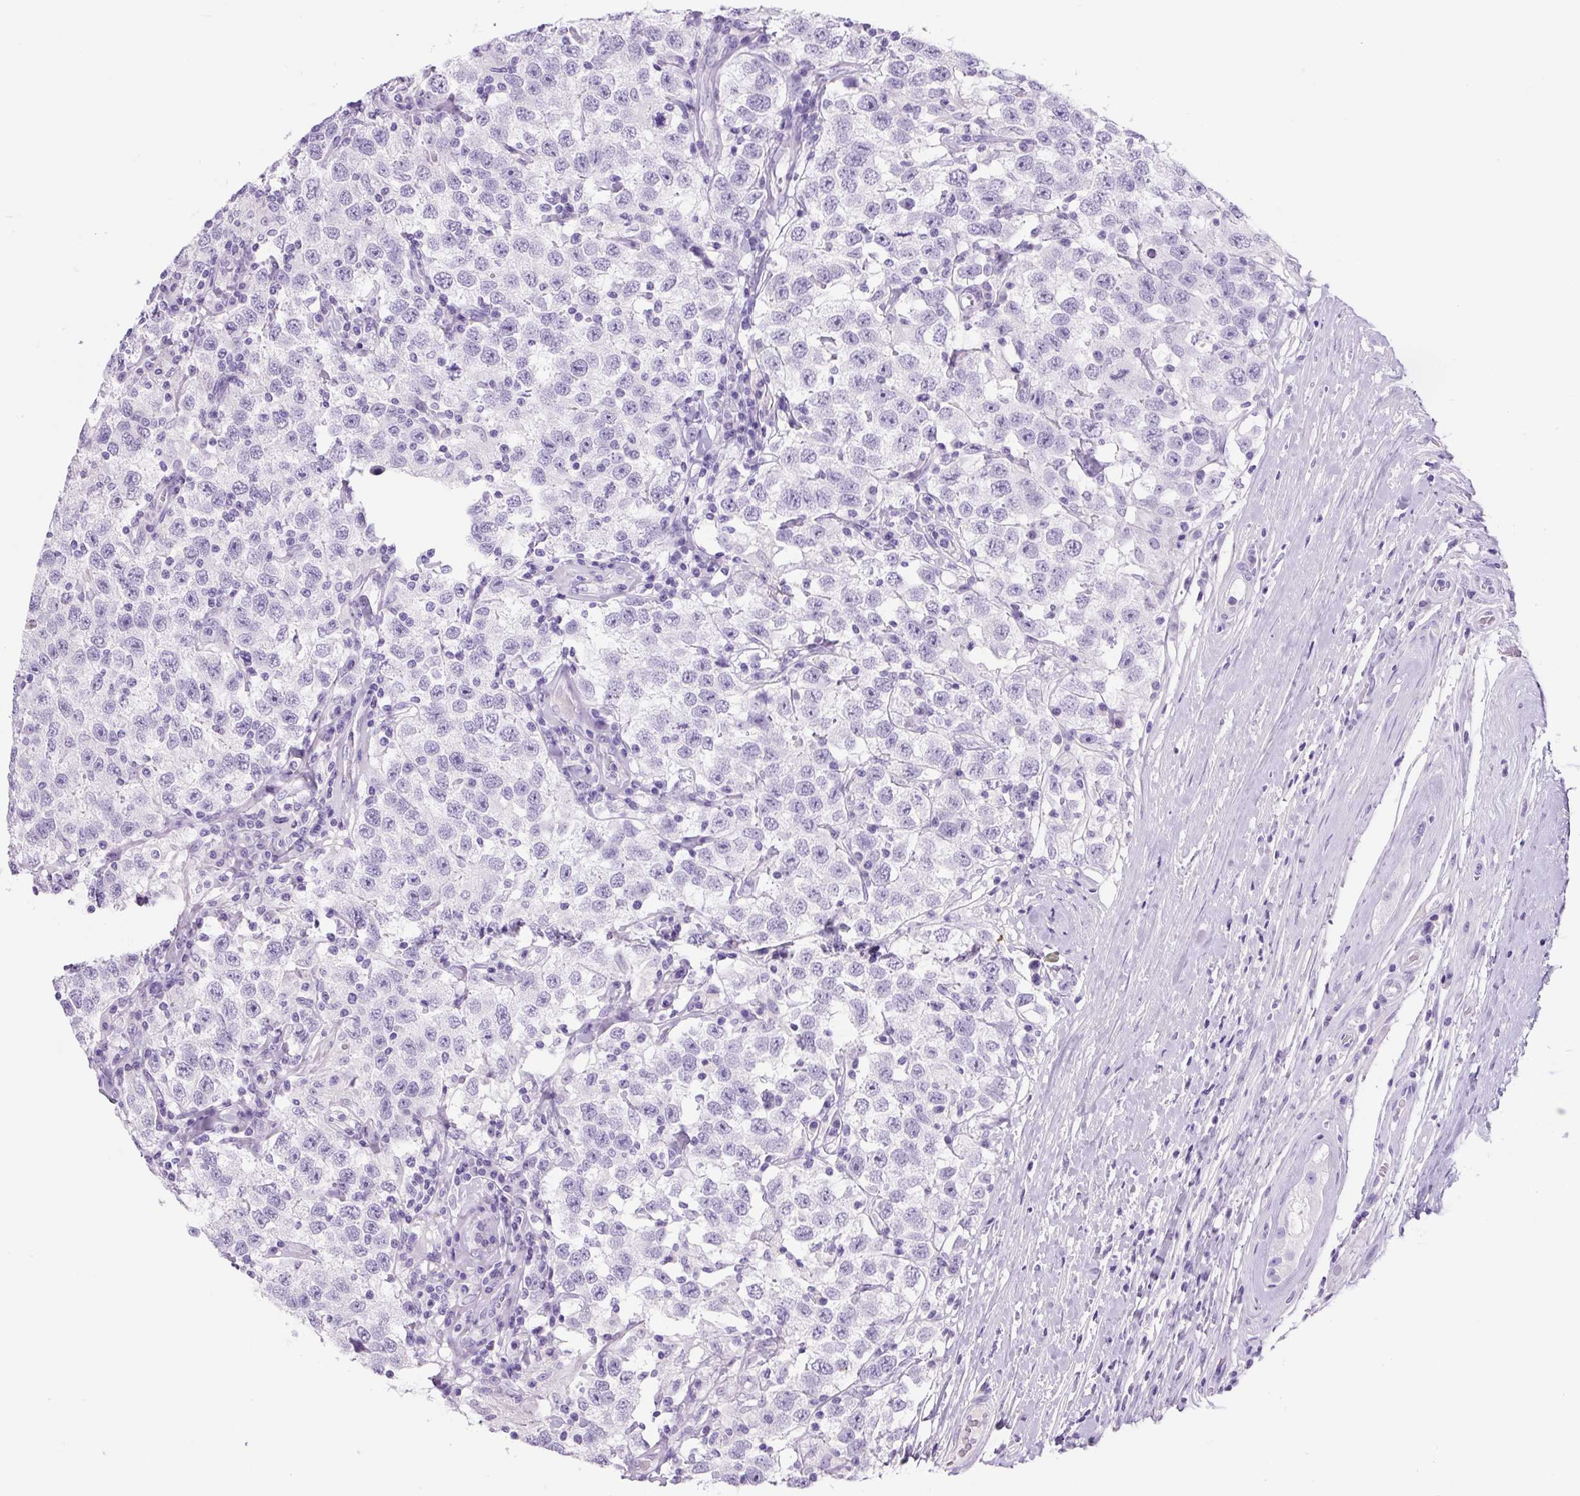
{"staining": {"intensity": "negative", "quantity": "none", "location": "none"}, "tissue": "testis cancer", "cell_type": "Tumor cells", "image_type": "cancer", "snomed": [{"axis": "morphology", "description": "Seminoma, NOS"}, {"axis": "topography", "description": "Testis"}], "caption": "There is no significant expression in tumor cells of seminoma (testis). The staining is performed using DAB (3,3'-diaminobenzidine) brown chromogen with nuclei counter-stained in using hematoxylin.", "gene": "PRRT1", "patient": {"sex": "male", "age": 41}}